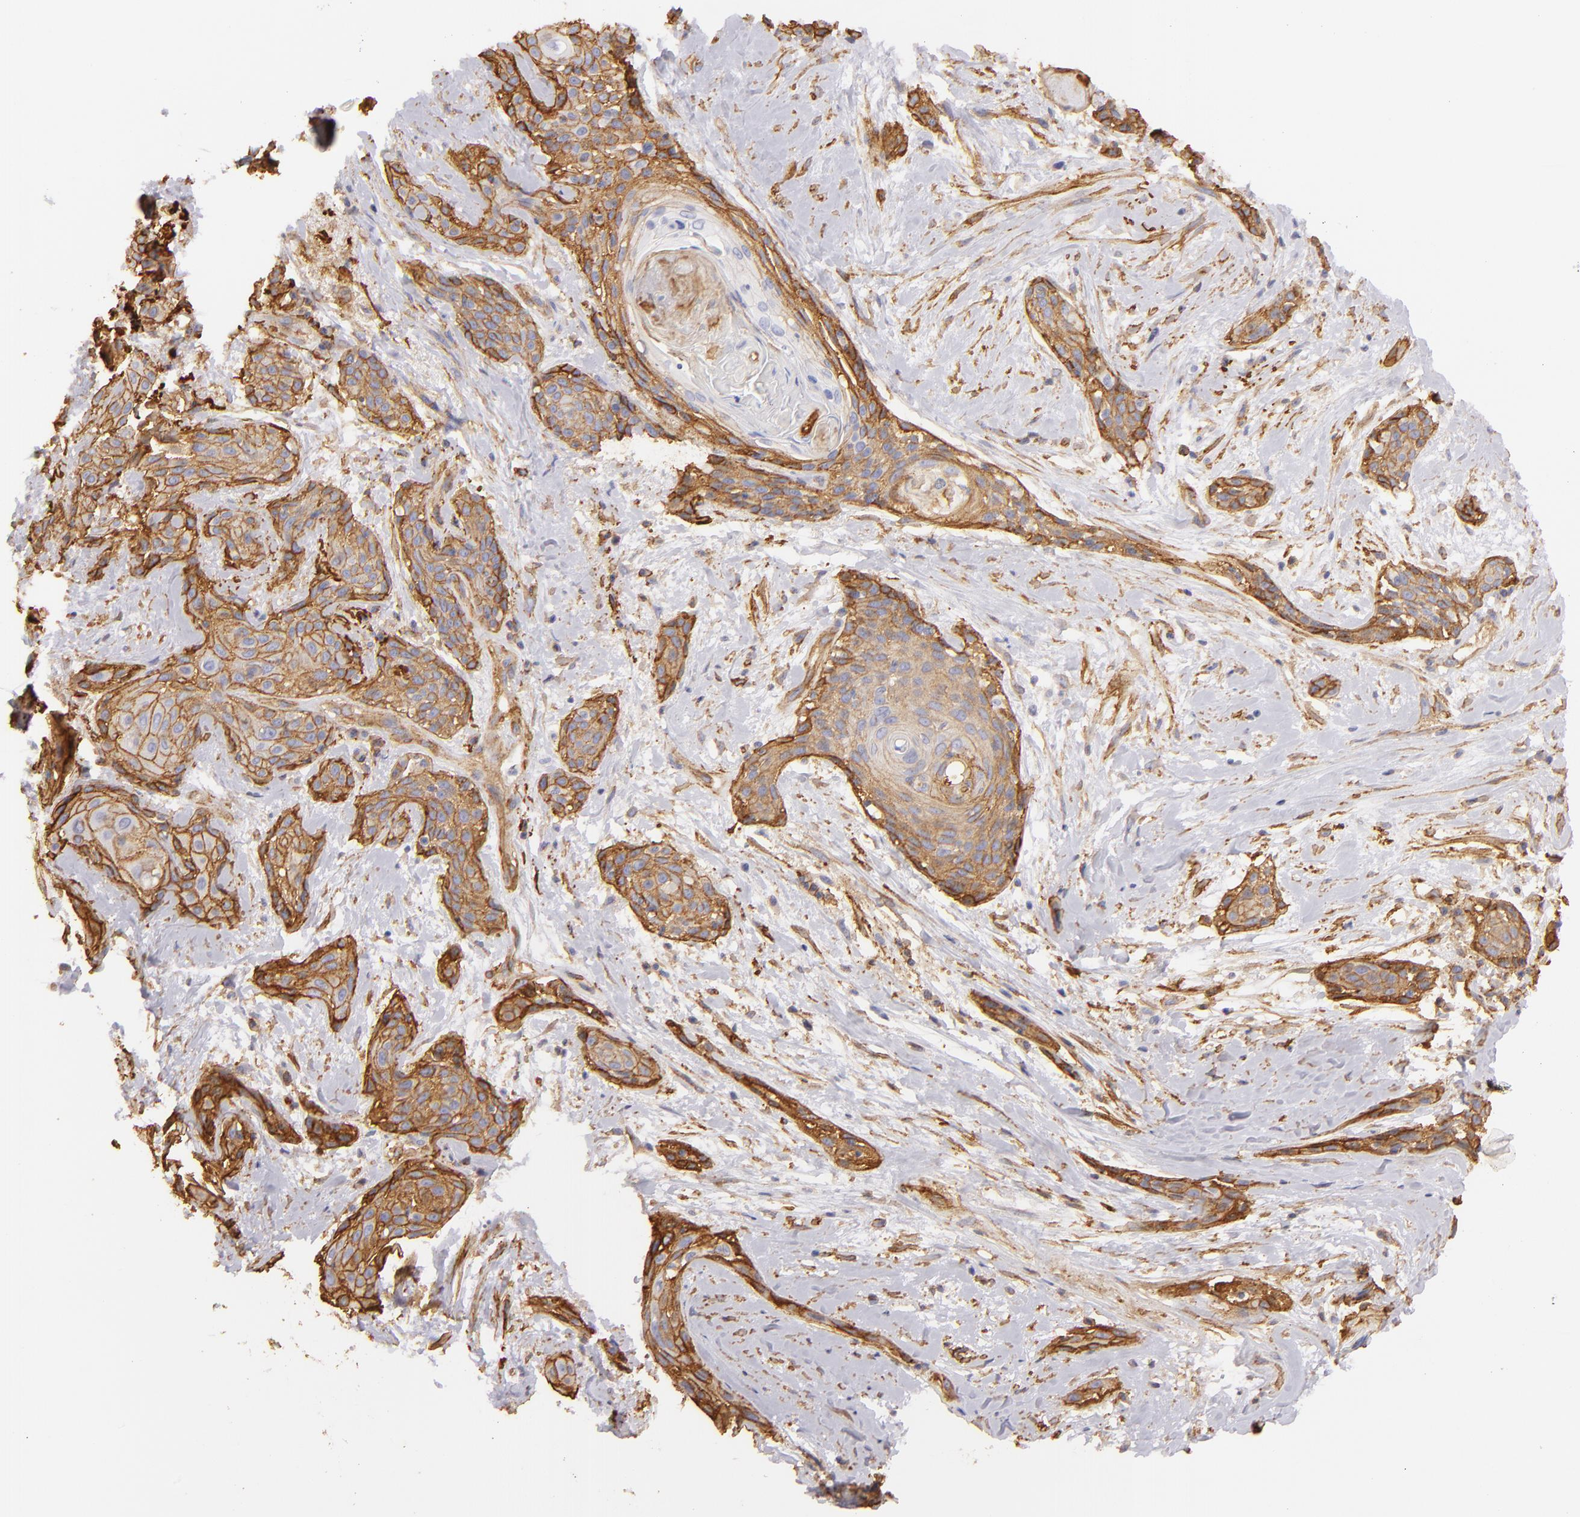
{"staining": {"intensity": "moderate", "quantity": "25%-75%", "location": "cytoplasmic/membranous"}, "tissue": "skin cancer", "cell_type": "Tumor cells", "image_type": "cancer", "snomed": [{"axis": "morphology", "description": "Squamous cell carcinoma, NOS"}, {"axis": "topography", "description": "Skin"}, {"axis": "topography", "description": "Anal"}], "caption": "Moderate cytoplasmic/membranous expression is identified in about 25%-75% of tumor cells in skin cancer.", "gene": "CD151", "patient": {"sex": "male", "age": 64}}